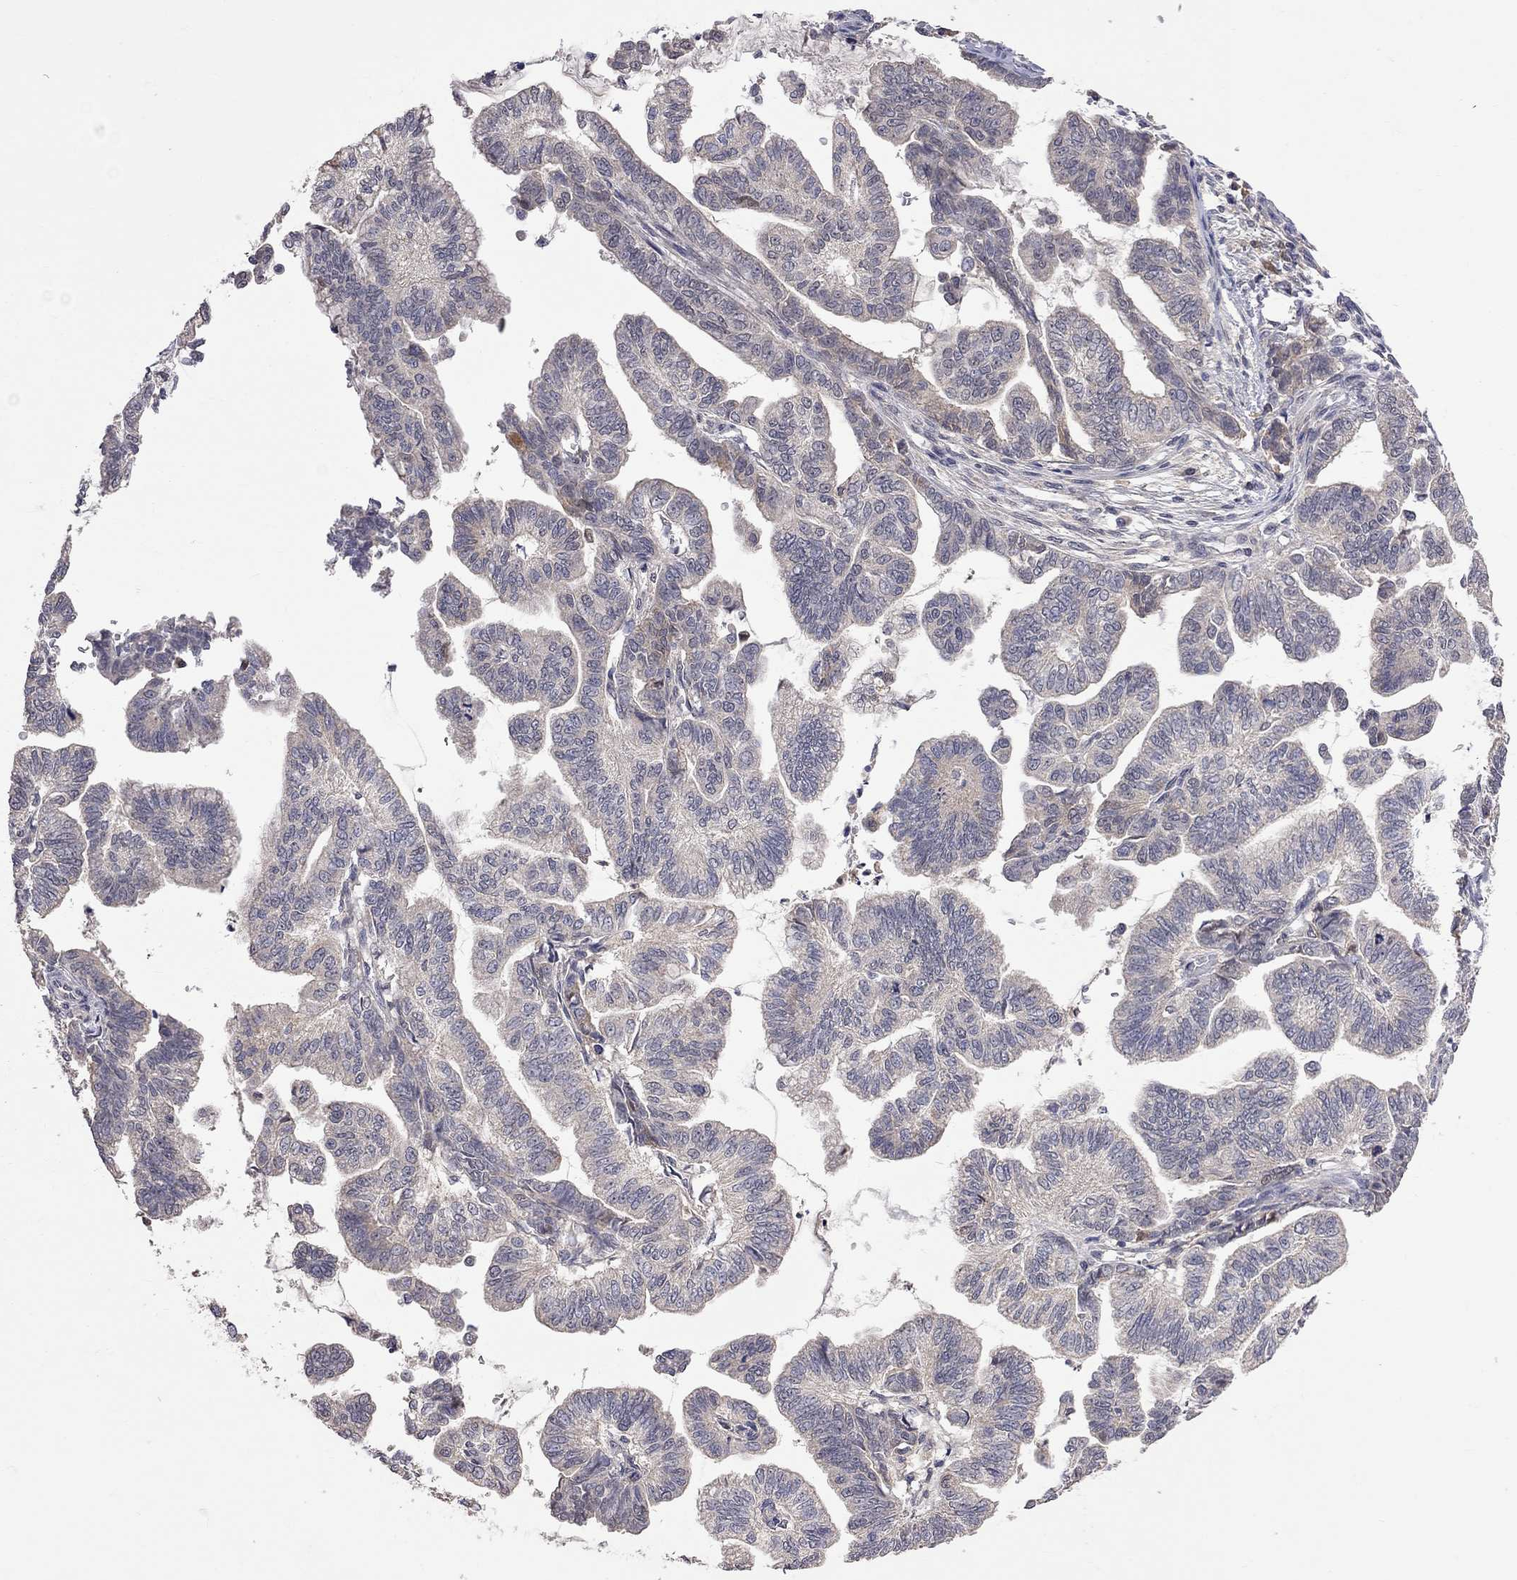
{"staining": {"intensity": "negative", "quantity": "none", "location": "none"}, "tissue": "stomach cancer", "cell_type": "Tumor cells", "image_type": "cancer", "snomed": [{"axis": "morphology", "description": "Adenocarcinoma, NOS"}, {"axis": "topography", "description": "Stomach"}], "caption": "An immunohistochemistry micrograph of stomach adenocarcinoma is shown. There is no staining in tumor cells of stomach adenocarcinoma.", "gene": "HTR6", "patient": {"sex": "male", "age": 83}}